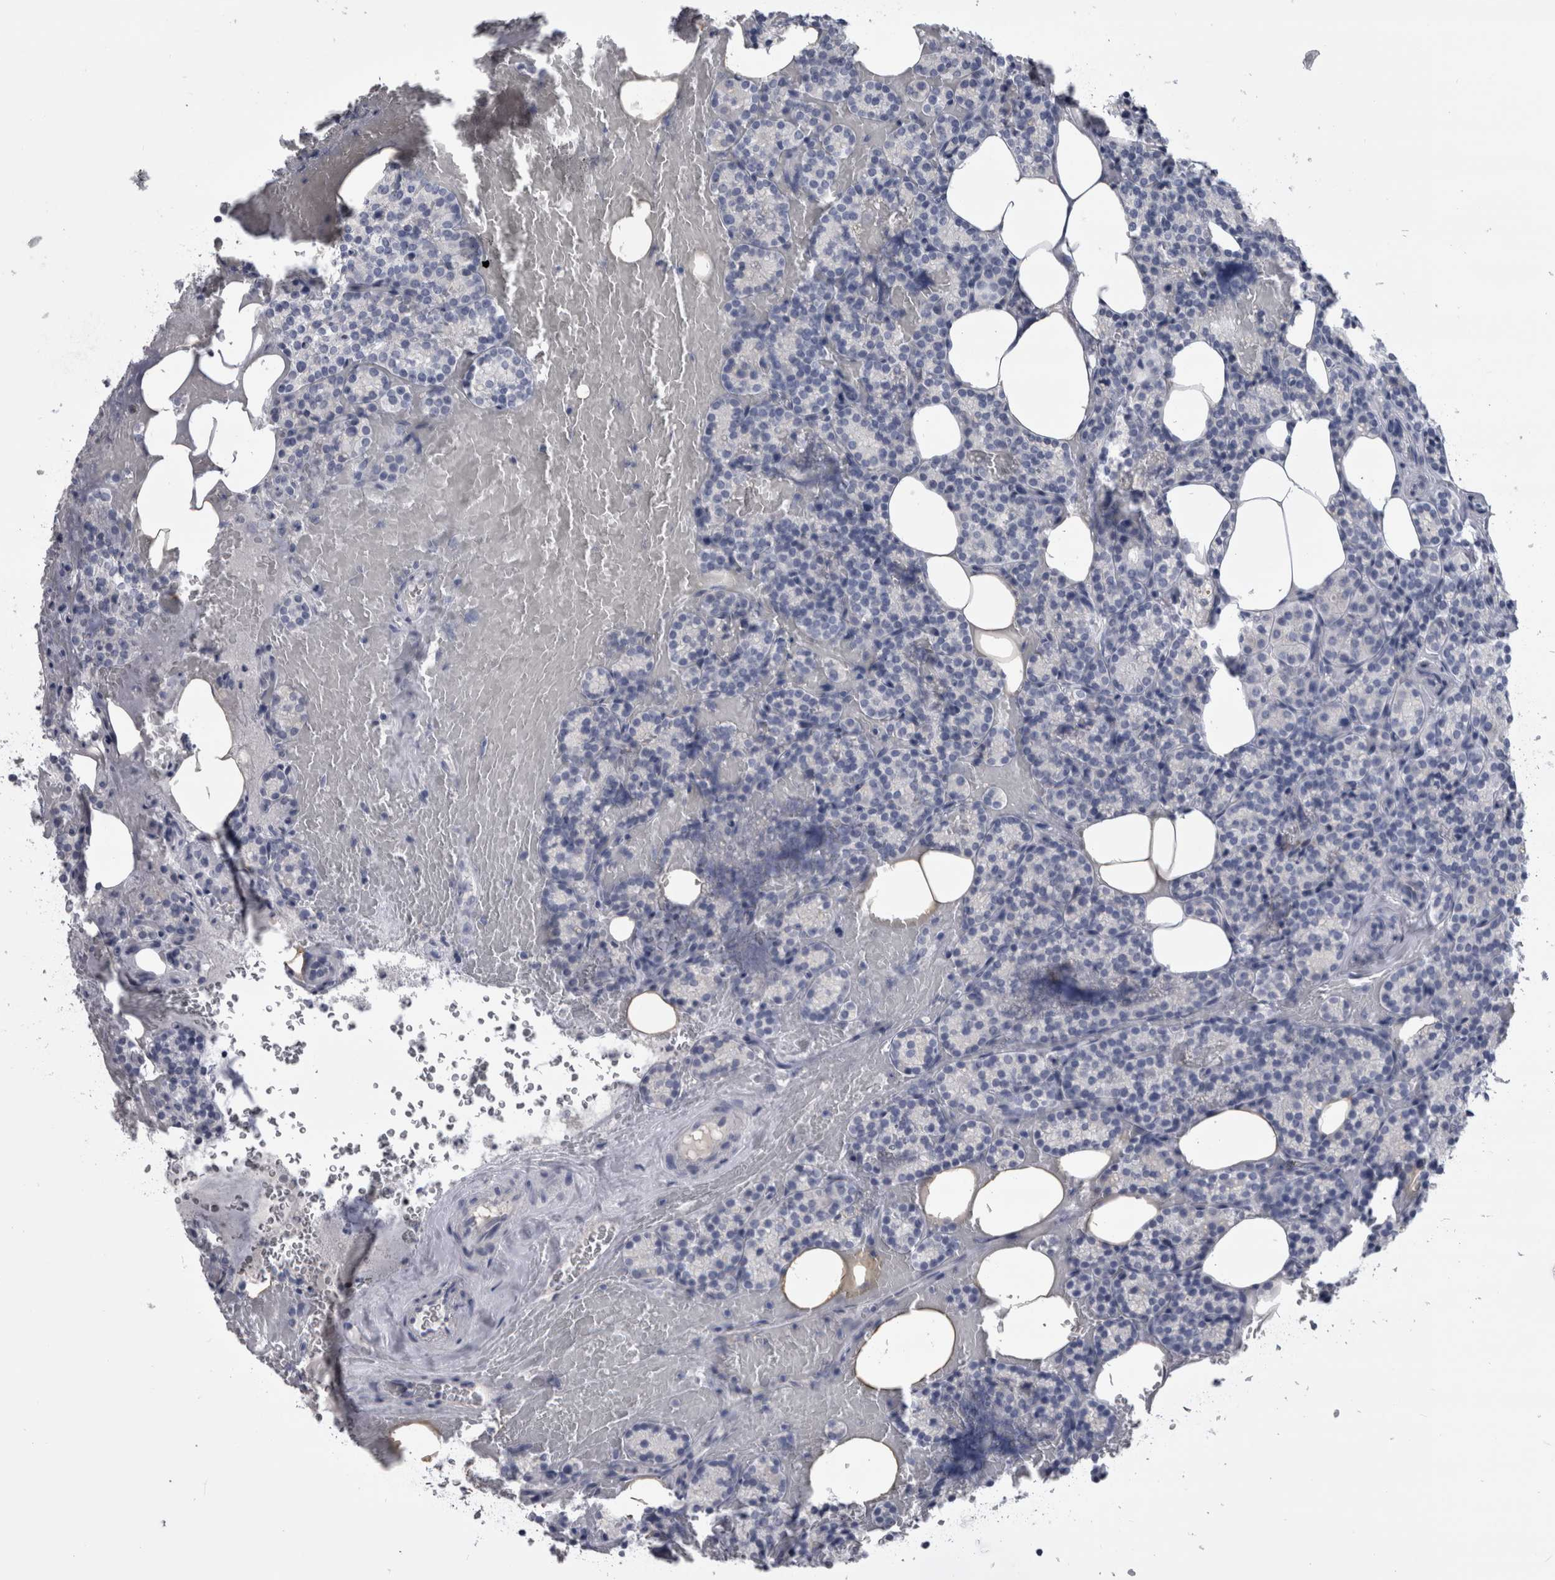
{"staining": {"intensity": "negative", "quantity": "none", "location": "none"}, "tissue": "parathyroid gland", "cell_type": "Glandular cells", "image_type": "normal", "snomed": [{"axis": "morphology", "description": "Normal tissue, NOS"}, {"axis": "topography", "description": "Parathyroid gland"}], "caption": "This is a image of IHC staining of unremarkable parathyroid gland, which shows no positivity in glandular cells. The staining was performed using DAB (3,3'-diaminobenzidine) to visualize the protein expression in brown, while the nuclei were stained in blue with hematoxylin (Magnification: 20x).", "gene": "PAX5", "patient": {"sex": "female", "age": 78}}